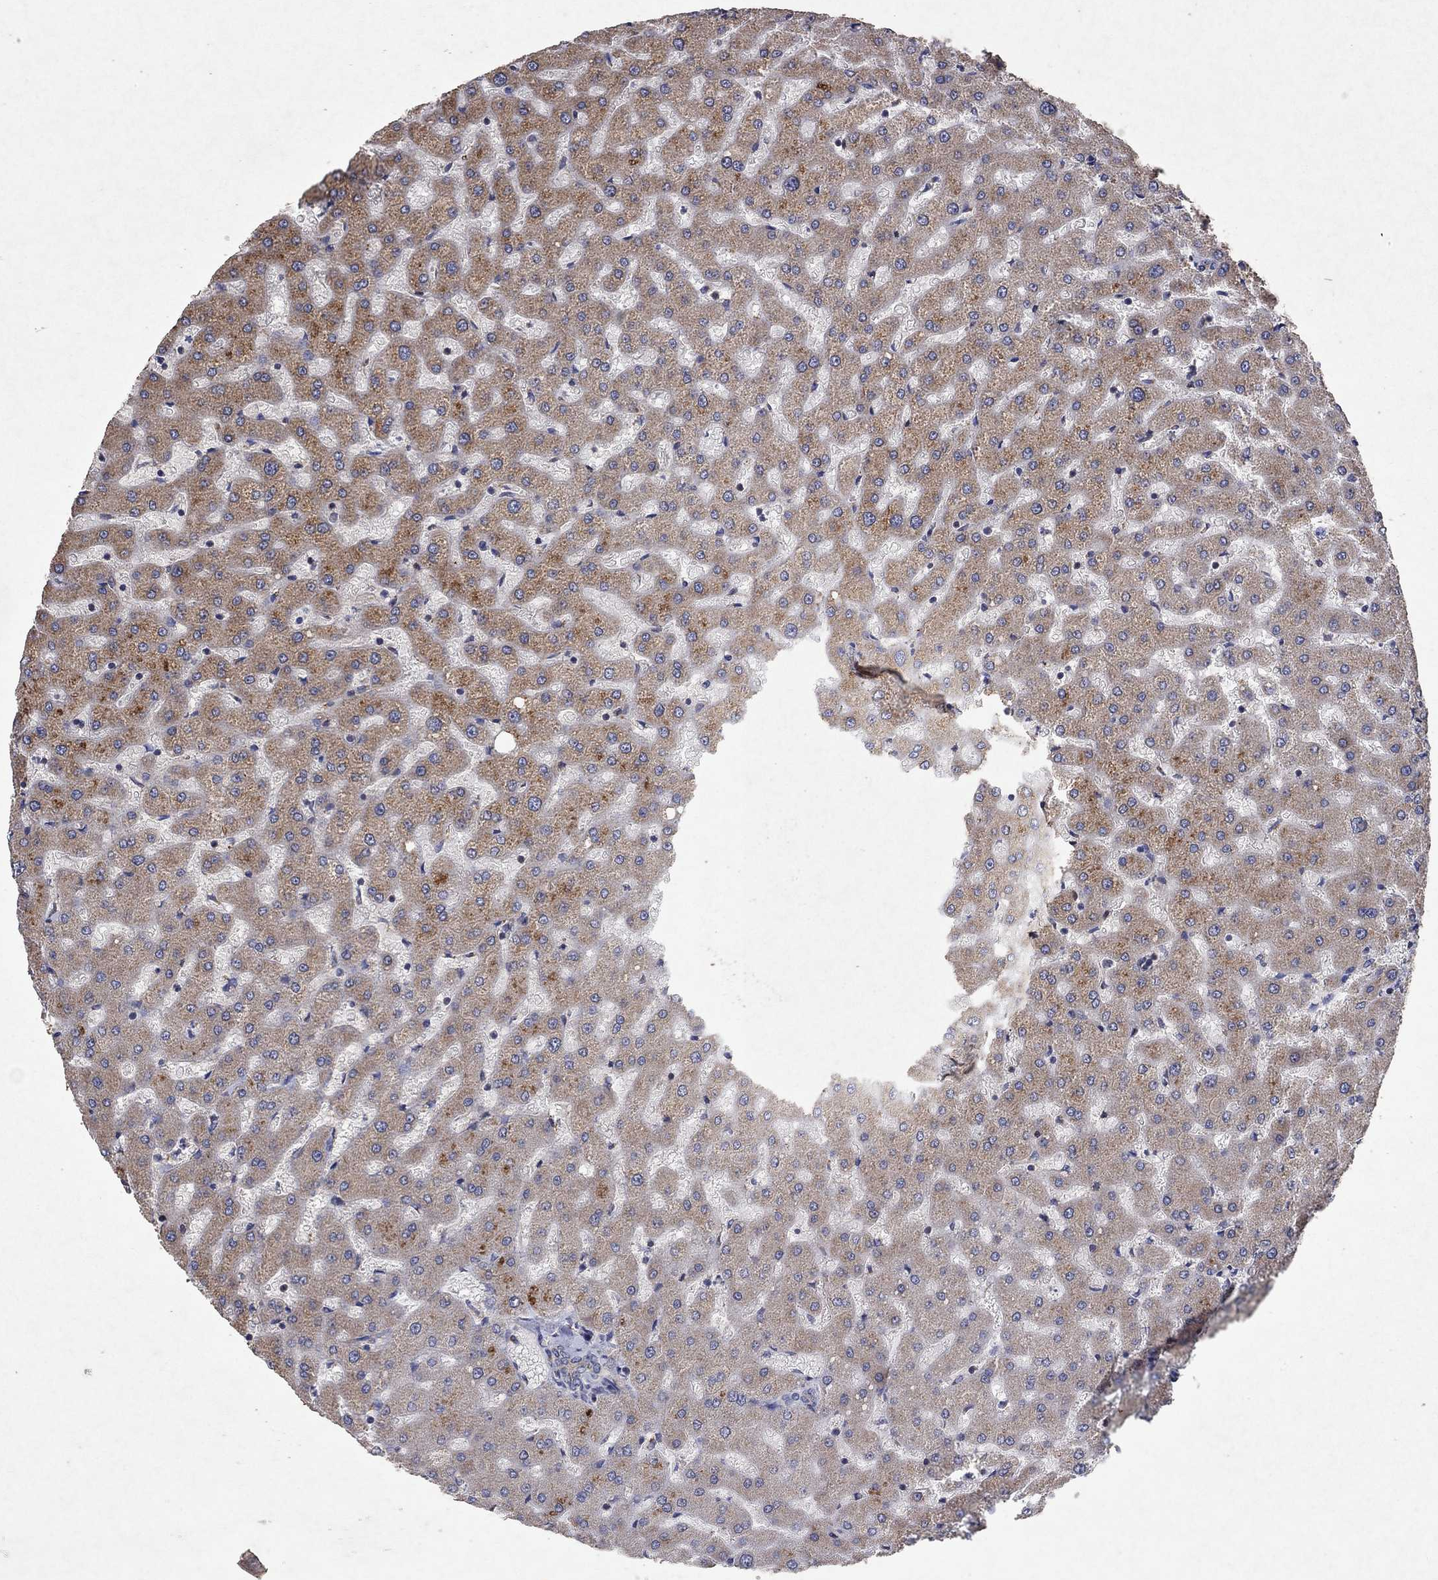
{"staining": {"intensity": "weak", "quantity": ">75%", "location": "cytoplasmic/membranous"}, "tissue": "liver", "cell_type": "Cholangiocytes", "image_type": "normal", "snomed": [{"axis": "morphology", "description": "Normal tissue, NOS"}, {"axis": "topography", "description": "Liver"}], "caption": "IHC of benign liver displays low levels of weak cytoplasmic/membranous positivity in about >75% of cholangiocytes.", "gene": "FRG1", "patient": {"sex": "female", "age": 50}}